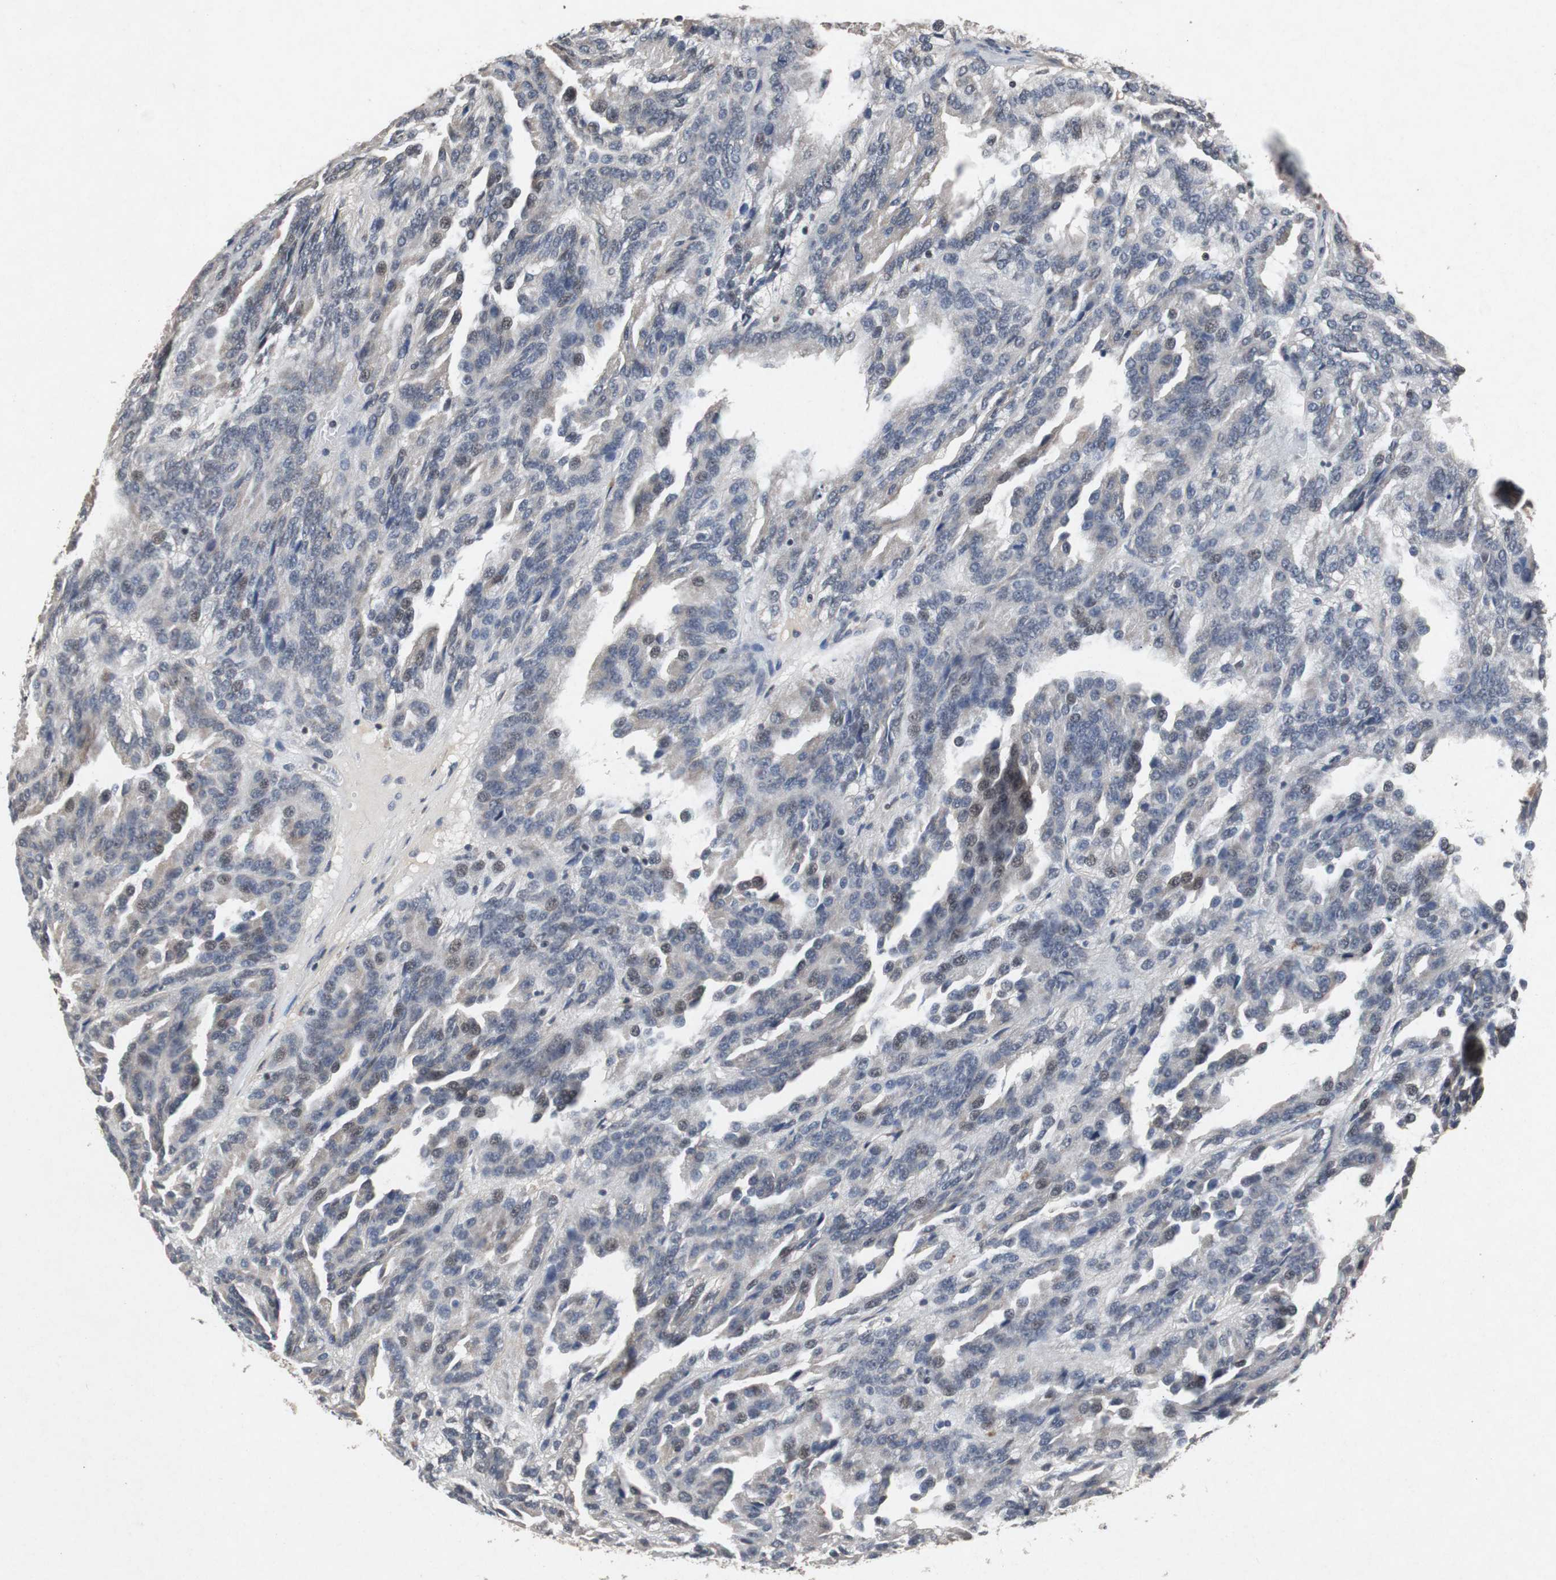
{"staining": {"intensity": "weak", "quantity": "<25%", "location": "nuclear"}, "tissue": "renal cancer", "cell_type": "Tumor cells", "image_type": "cancer", "snomed": [{"axis": "morphology", "description": "Adenocarcinoma, NOS"}, {"axis": "topography", "description": "Kidney"}], "caption": "DAB immunohistochemical staining of human adenocarcinoma (renal) exhibits no significant staining in tumor cells.", "gene": "TP63", "patient": {"sex": "male", "age": 46}}